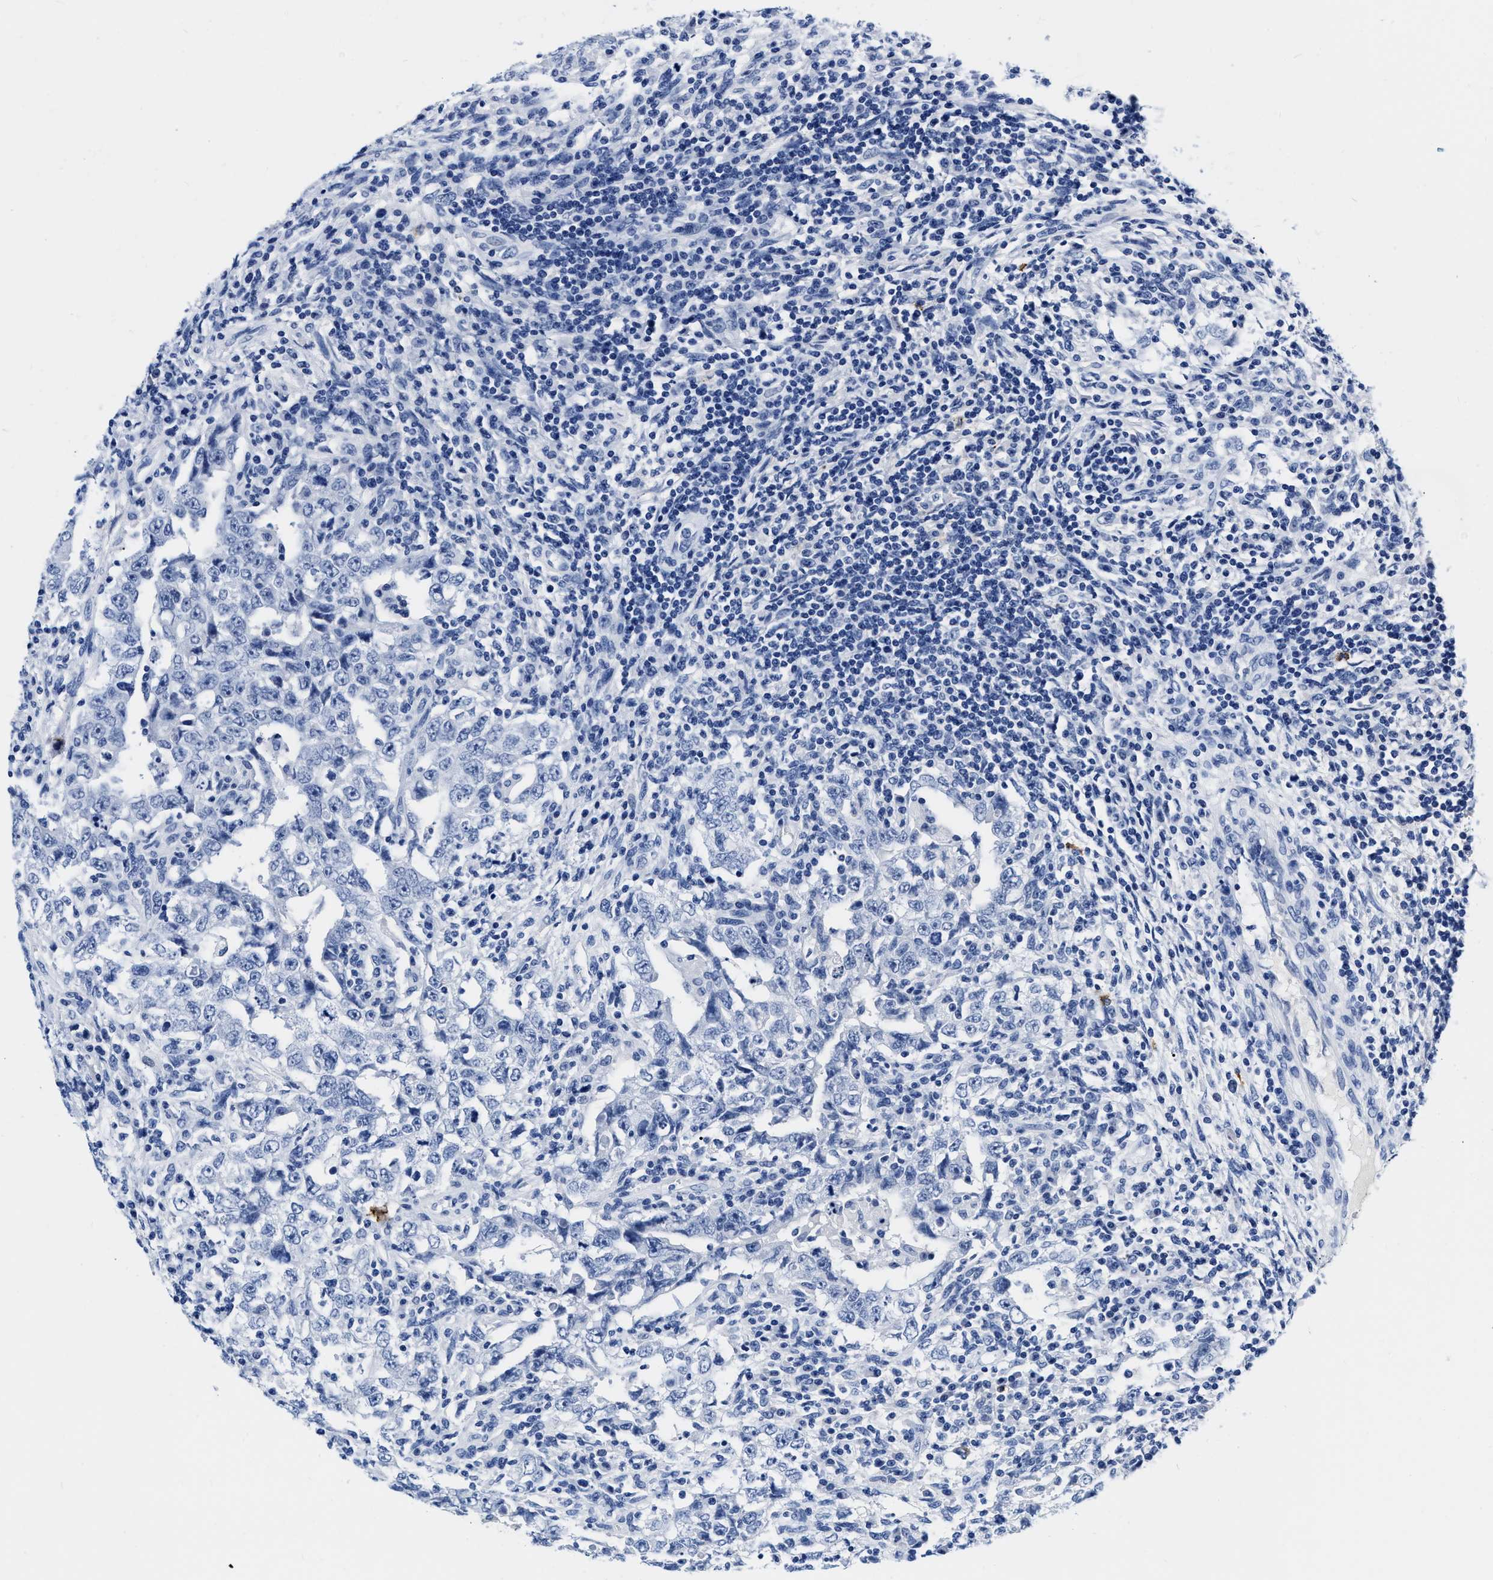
{"staining": {"intensity": "negative", "quantity": "none", "location": "none"}, "tissue": "testis cancer", "cell_type": "Tumor cells", "image_type": "cancer", "snomed": [{"axis": "morphology", "description": "Carcinoma, Embryonal, NOS"}, {"axis": "topography", "description": "Testis"}], "caption": "Protein analysis of testis cancer displays no significant positivity in tumor cells.", "gene": "CER1", "patient": {"sex": "male", "age": 26}}